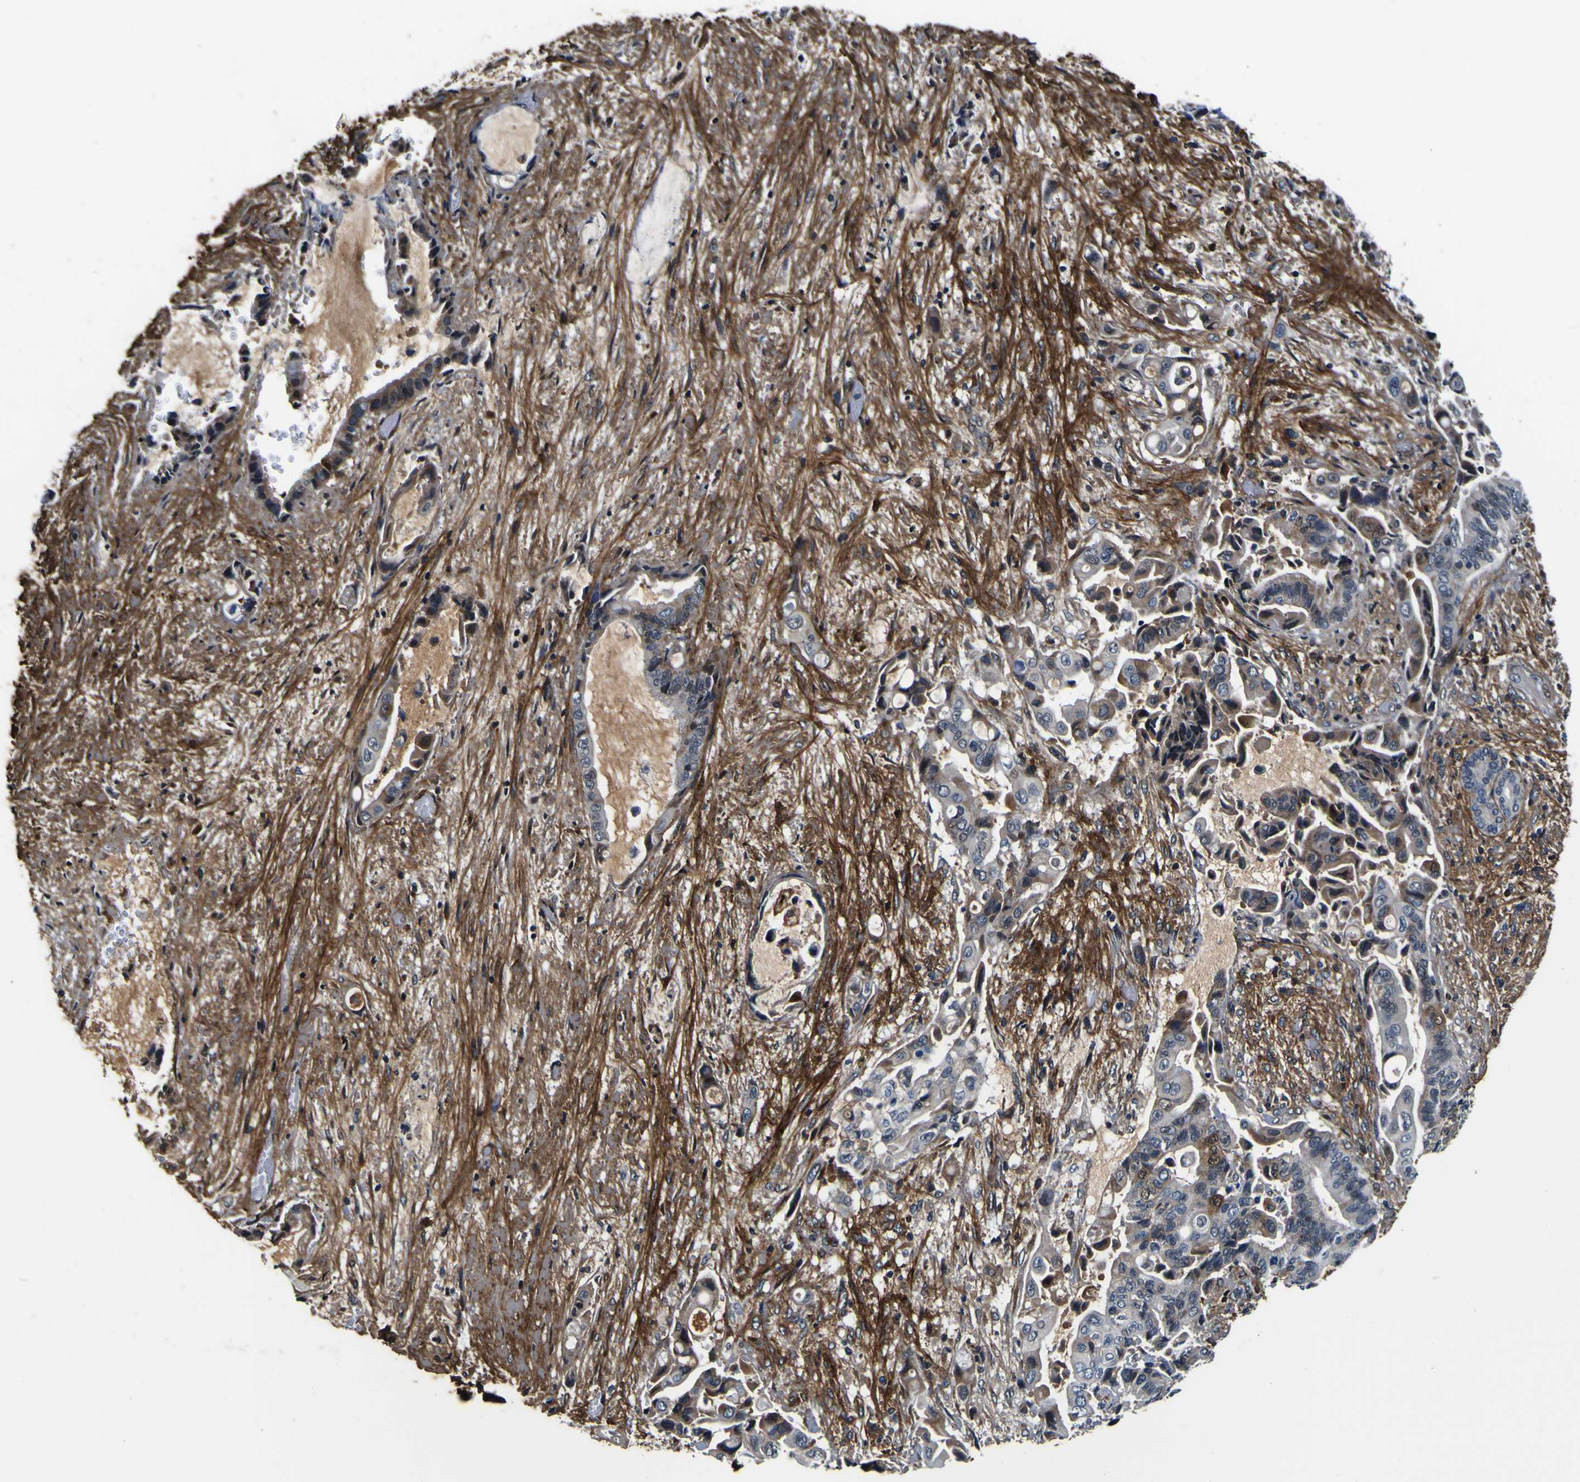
{"staining": {"intensity": "moderate", "quantity": "25%-75%", "location": "cytoplasmic/membranous,nuclear"}, "tissue": "liver cancer", "cell_type": "Tumor cells", "image_type": "cancer", "snomed": [{"axis": "morphology", "description": "Cholangiocarcinoma"}, {"axis": "topography", "description": "Liver"}], "caption": "Liver cancer (cholangiocarcinoma) stained with immunohistochemistry (IHC) shows moderate cytoplasmic/membranous and nuclear staining in approximately 25%-75% of tumor cells.", "gene": "POSTN", "patient": {"sex": "female", "age": 61}}